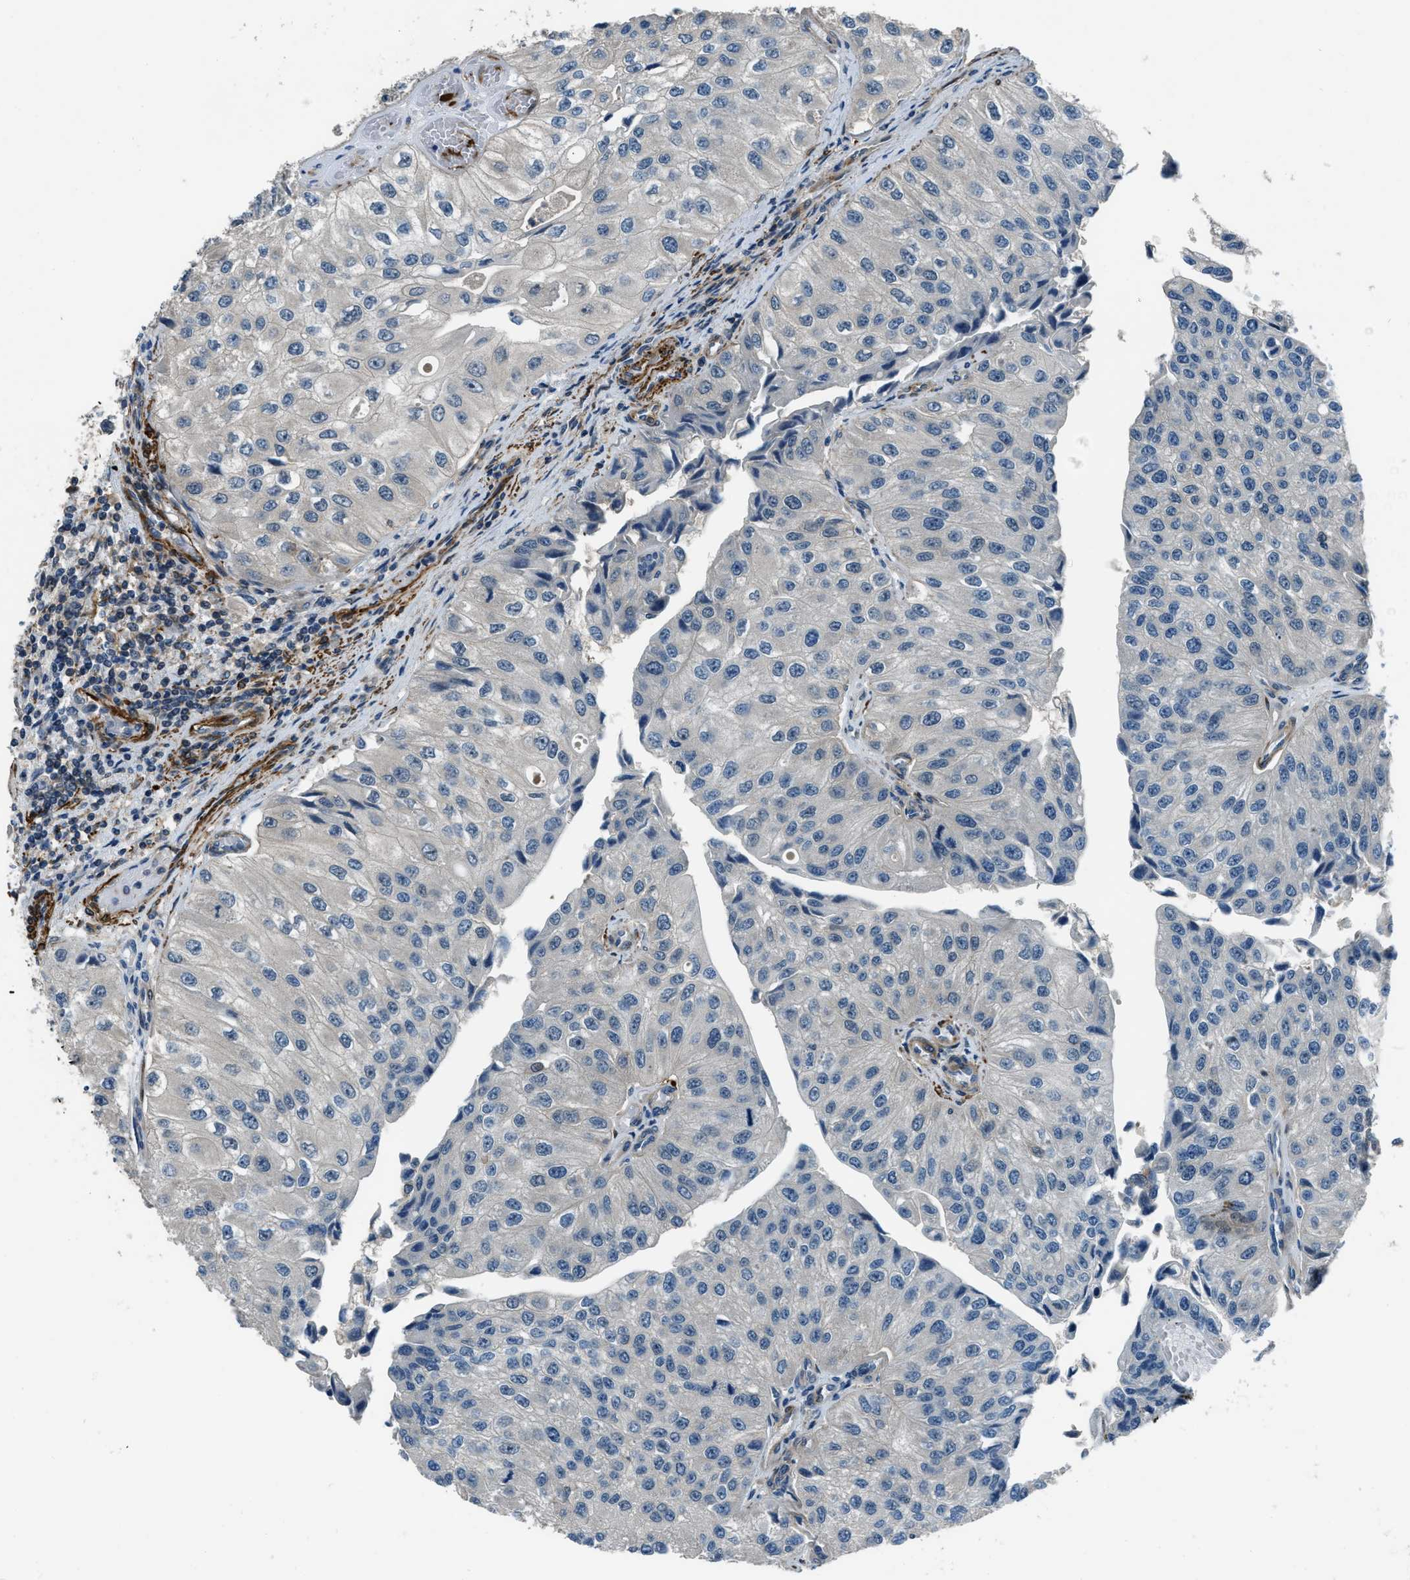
{"staining": {"intensity": "negative", "quantity": "none", "location": "none"}, "tissue": "urothelial cancer", "cell_type": "Tumor cells", "image_type": "cancer", "snomed": [{"axis": "morphology", "description": "Urothelial carcinoma, High grade"}, {"axis": "topography", "description": "Kidney"}, {"axis": "topography", "description": "Urinary bladder"}], "caption": "Urothelial cancer stained for a protein using immunohistochemistry (IHC) exhibits no staining tumor cells.", "gene": "NUDCD3", "patient": {"sex": "male", "age": 77}}